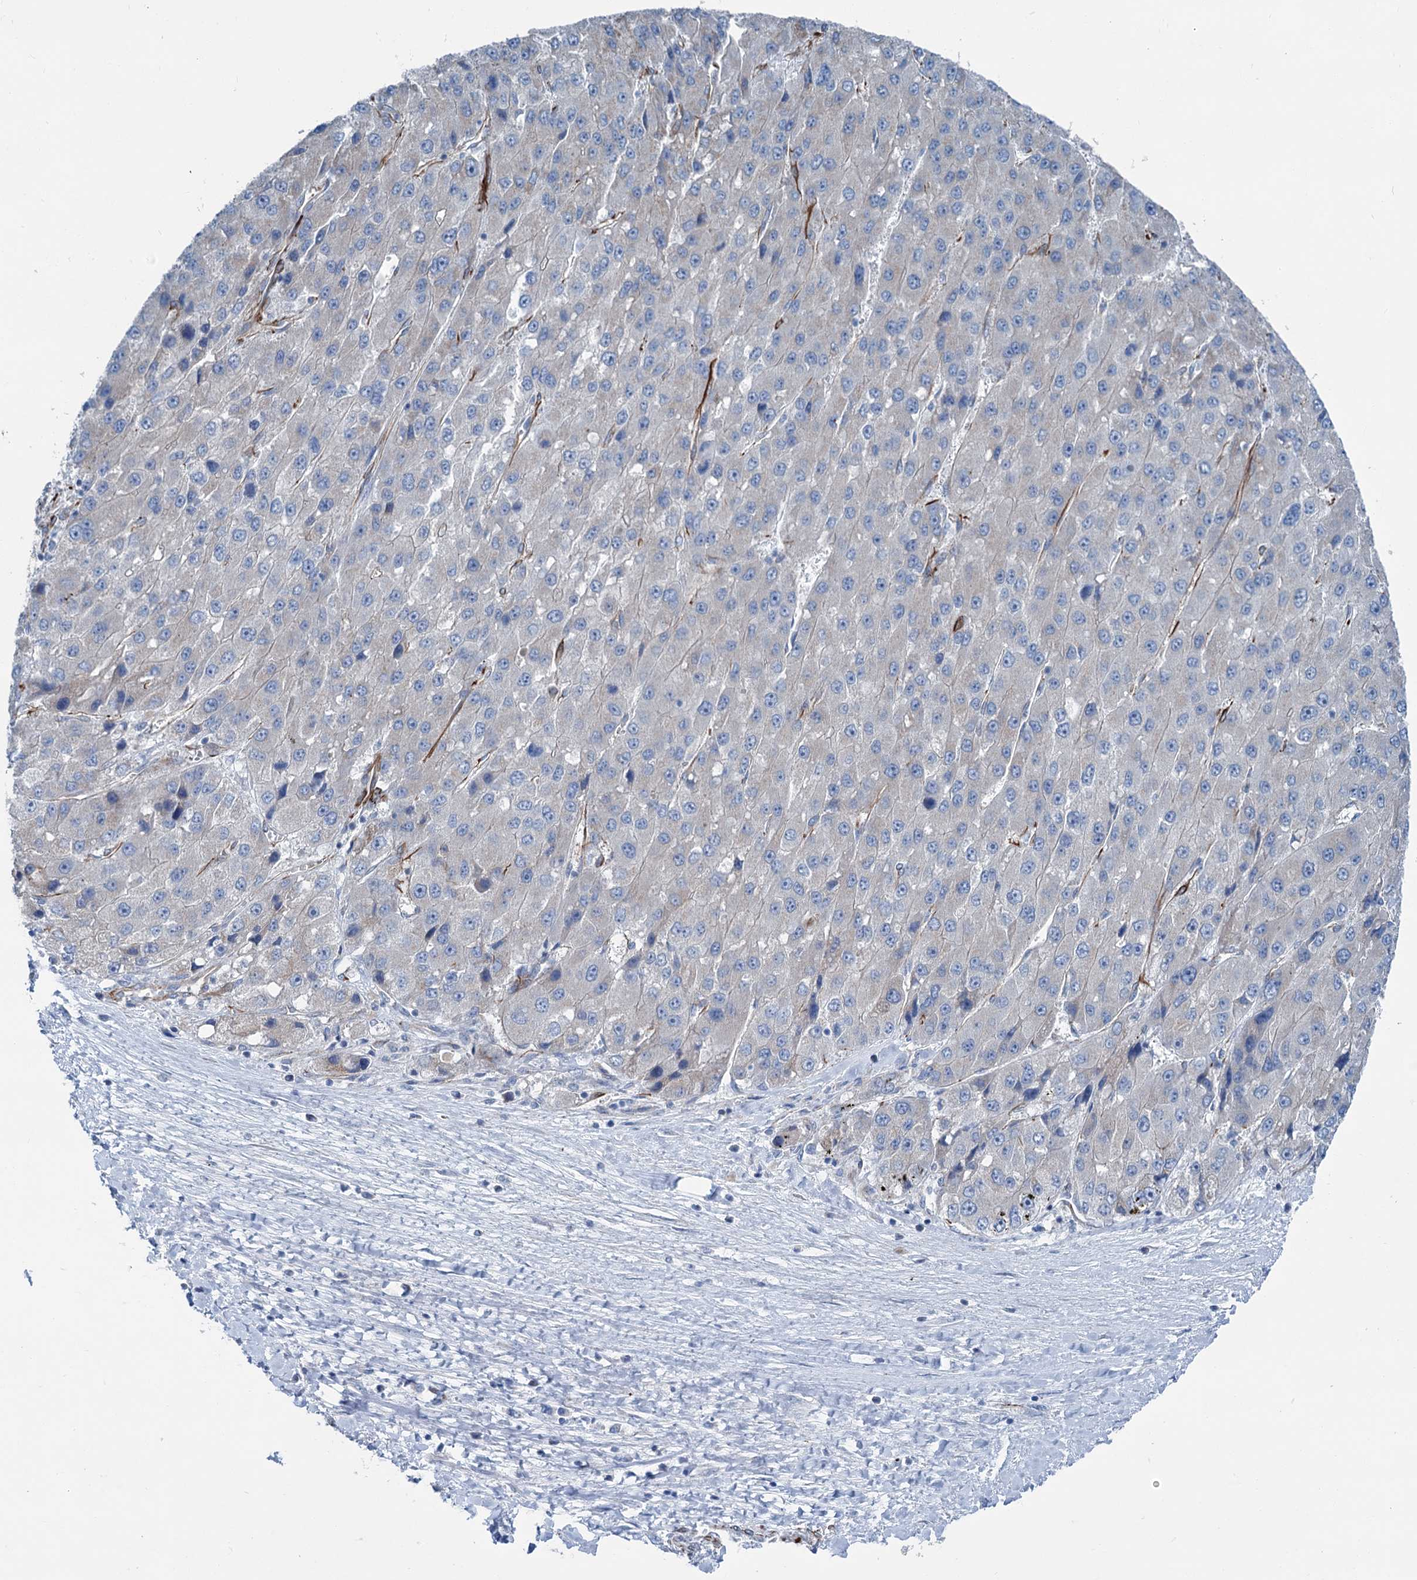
{"staining": {"intensity": "negative", "quantity": "none", "location": "none"}, "tissue": "liver cancer", "cell_type": "Tumor cells", "image_type": "cancer", "snomed": [{"axis": "morphology", "description": "Carcinoma, Hepatocellular, NOS"}, {"axis": "topography", "description": "Liver"}], "caption": "Tumor cells show no significant positivity in liver cancer. Nuclei are stained in blue.", "gene": "CALCOCO1", "patient": {"sex": "female", "age": 73}}